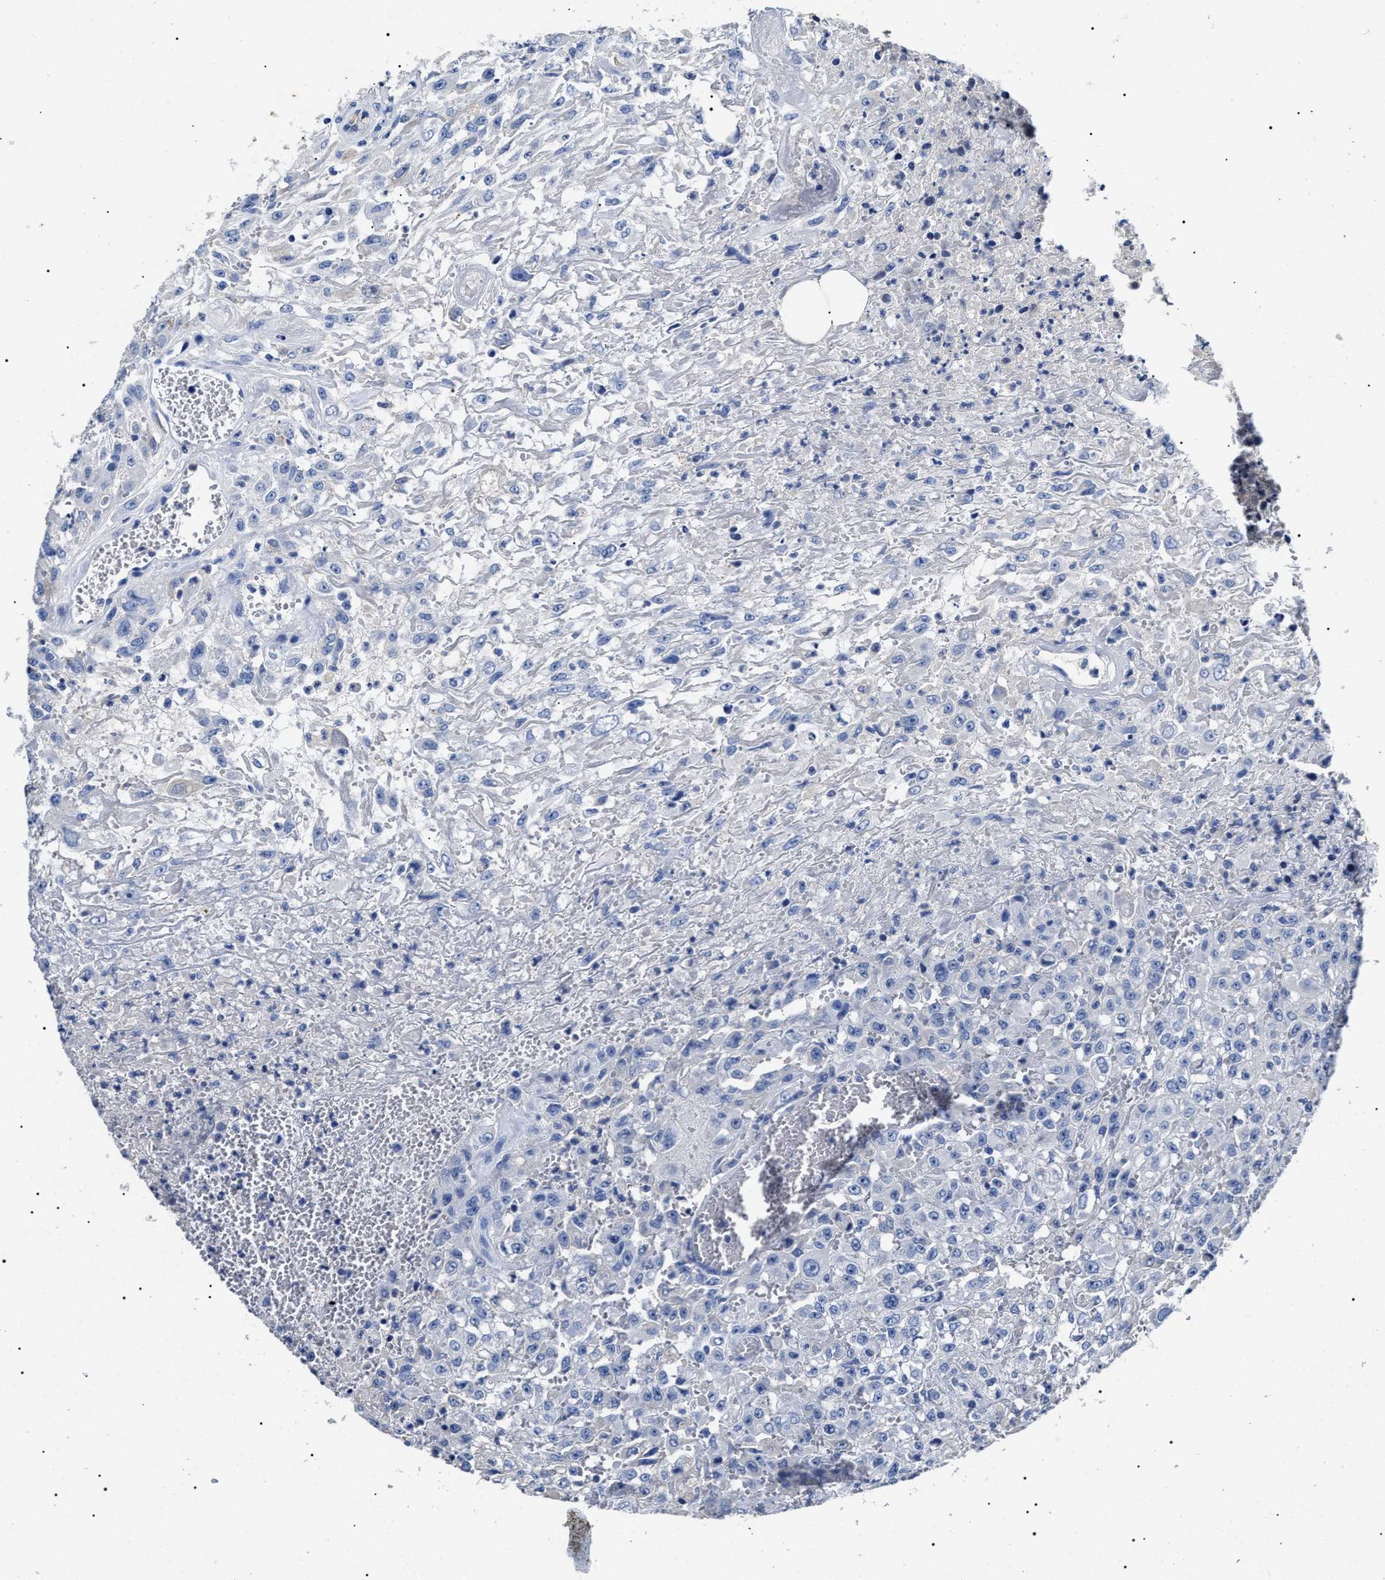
{"staining": {"intensity": "negative", "quantity": "none", "location": "none"}, "tissue": "urothelial cancer", "cell_type": "Tumor cells", "image_type": "cancer", "snomed": [{"axis": "morphology", "description": "Urothelial carcinoma, High grade"}, {"axis": "topography", "description": "Urinary bladder"}], "caption": "Immunohistochemistry micrograph of high-grade urothelial carcinoma stained for a protein (brown), which shows no positivity in tumor cells.", "gene": "LRRC8E", "patient": {"sex": "male", "age": 46}}